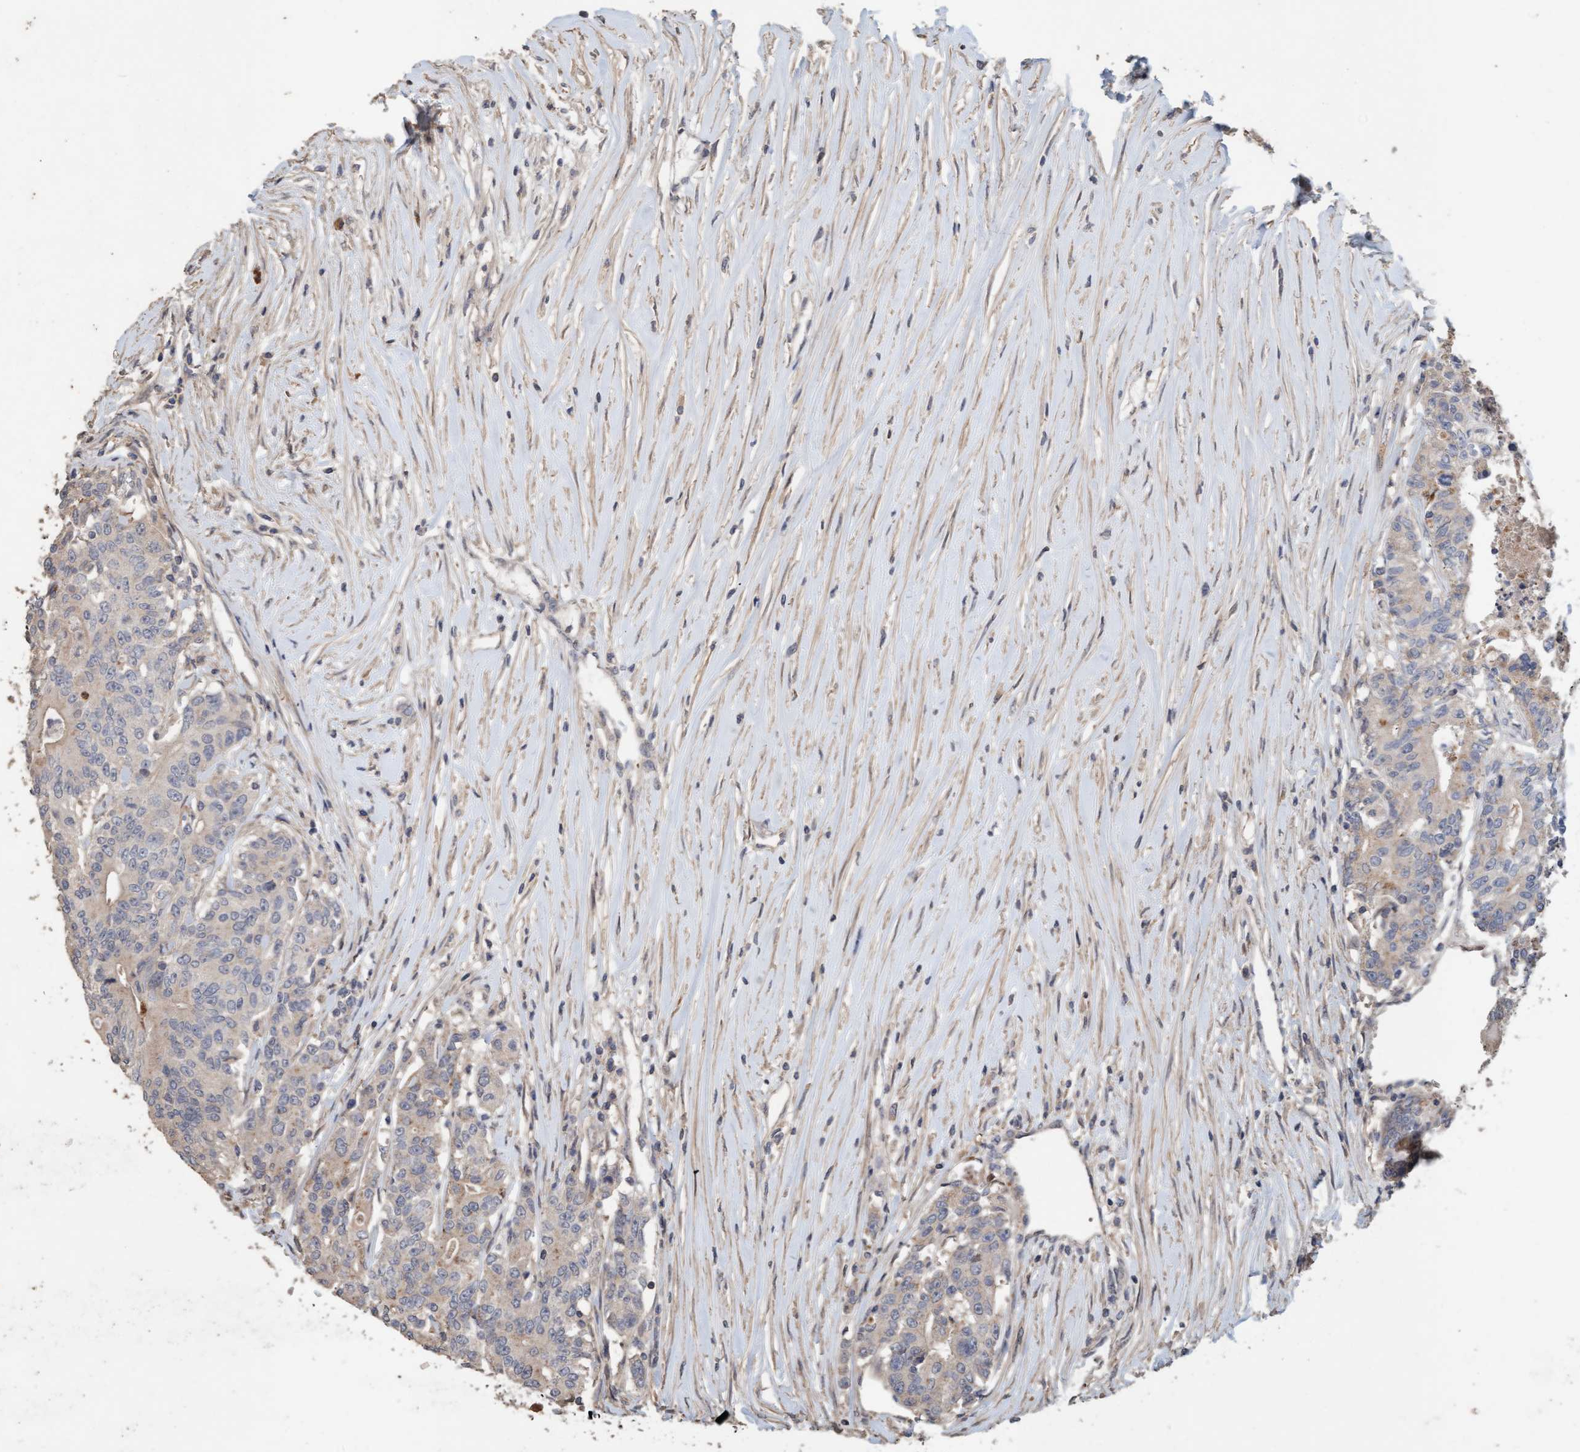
{"staining": {"intensity": "weak", "quantity": "25%-75%", "location": "cytoplasmic/membranous"}, "tissue": "colorectal cancer", "cell_type": "Tumor cells", "image_type": "cancer", "snomed": [{"axis": "morphology", "description": "Adenocarcinoma, NOS"}, {"axis": "topography", "description": "Colon"}], "caption": "Weak cytoplasmic/membranous staining is identified in approximately 25%-75% of tumor cells in colorectal adenocarcinoma.", "gene": "LONRF1", "patient": {"sex": "female", "age": 77}}